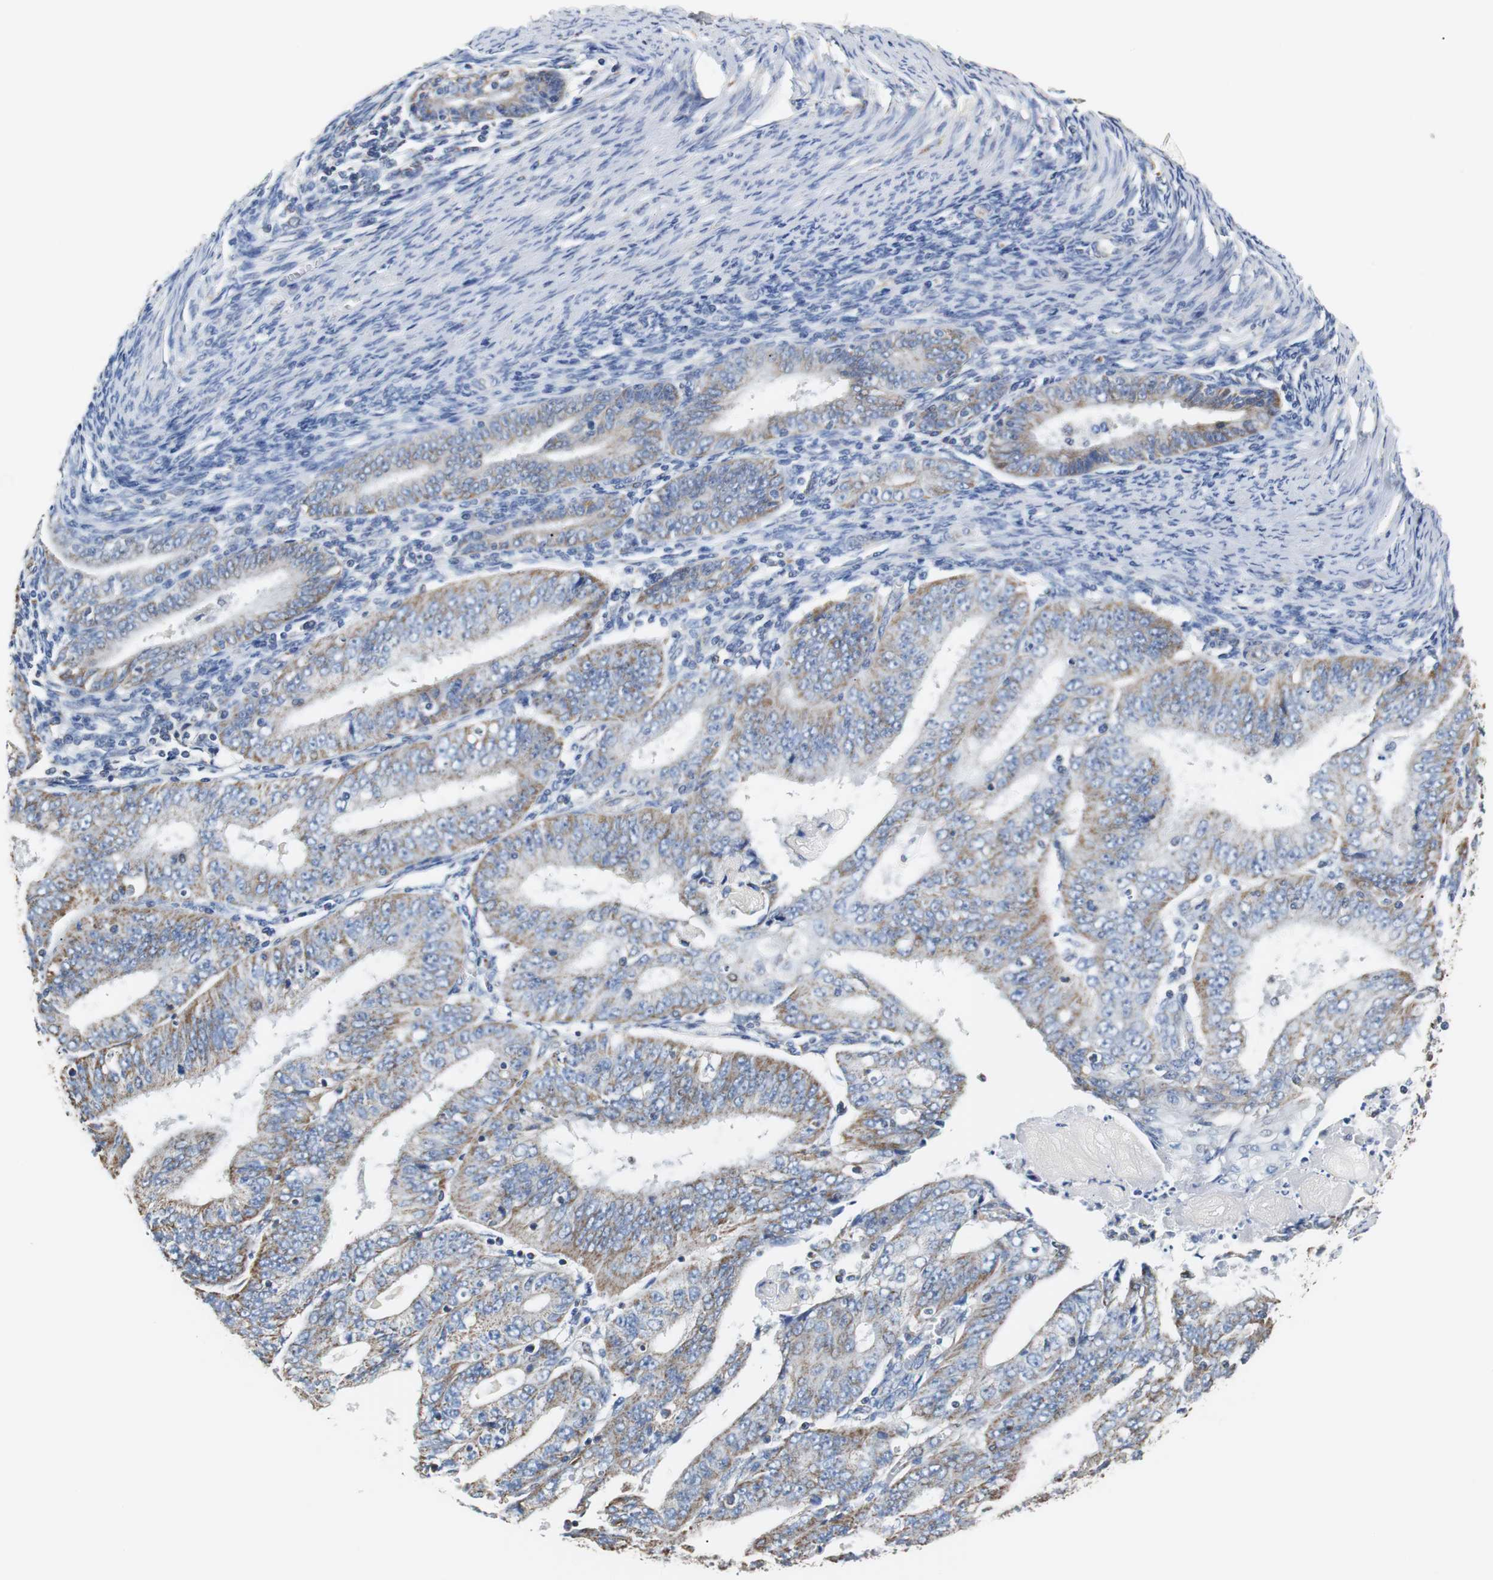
{"staining": {"intensity": "moderate", "quantity": "25%-75%", "location": "cytoplasmic/membranous"}, "tissue": "endometrial cancer", "cell_type": "Tumor cells", "image_type": "cancer", "snomed": [{"axis": "morphology", "description": "Adenocarcinoma, NOS"}, {"axis": "topography", "description": "Endometrium"}], "caption": "Moderate cytoplasmic/membranous positivity is seen in about 25%-75% of tumor cells in endometrial adenocarcinoma. (Stains: DAB in brown, nuclei in blue, Microscopy: brightfield microscopy at high magnification).", "gene": "PCK1", "patient": {"sex": "female", "age": 42}}